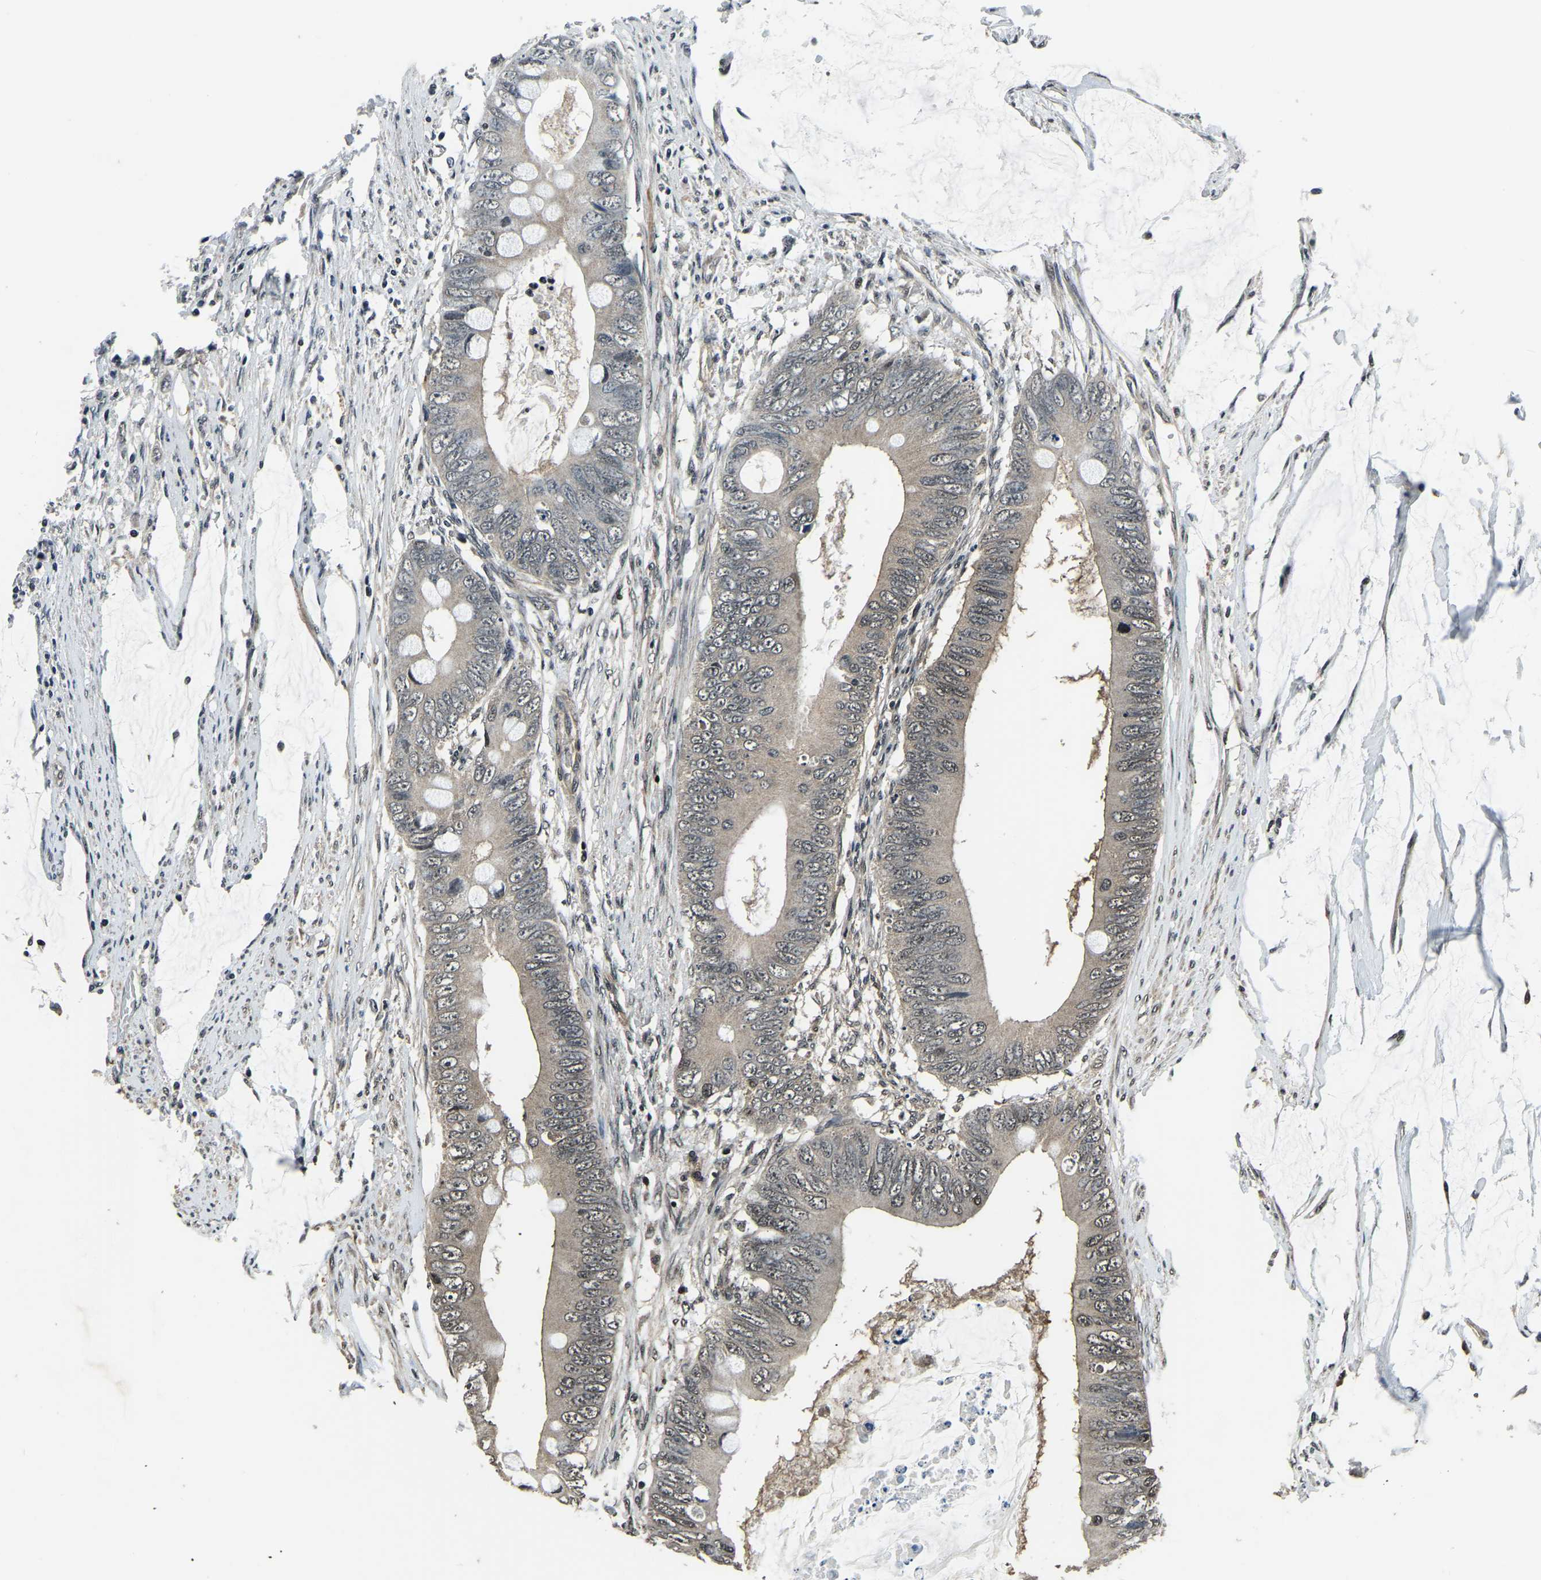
{"staining": {"intensity": "weak", "quantity": "25%-75%", "location": "cytoplasmic/membranous,nuclear"}, "tissue": "colorectal cancer", "cell_type": "Tumor cells", "image_type": "cancer", "snomed": [{"axis": "morphology", "description": "Adenocarcinoma, NOS"}, {"axis": "topography", "description": "Rectum"}], "caption": "Colorectal cancer stained with IHC demonstrates weak cytoplasmic/membranous and nuclear expression in about 25%-75% of tumor cells.", "gene": "ANKIB1", "patient": {"sex": "female", "age": 77}}